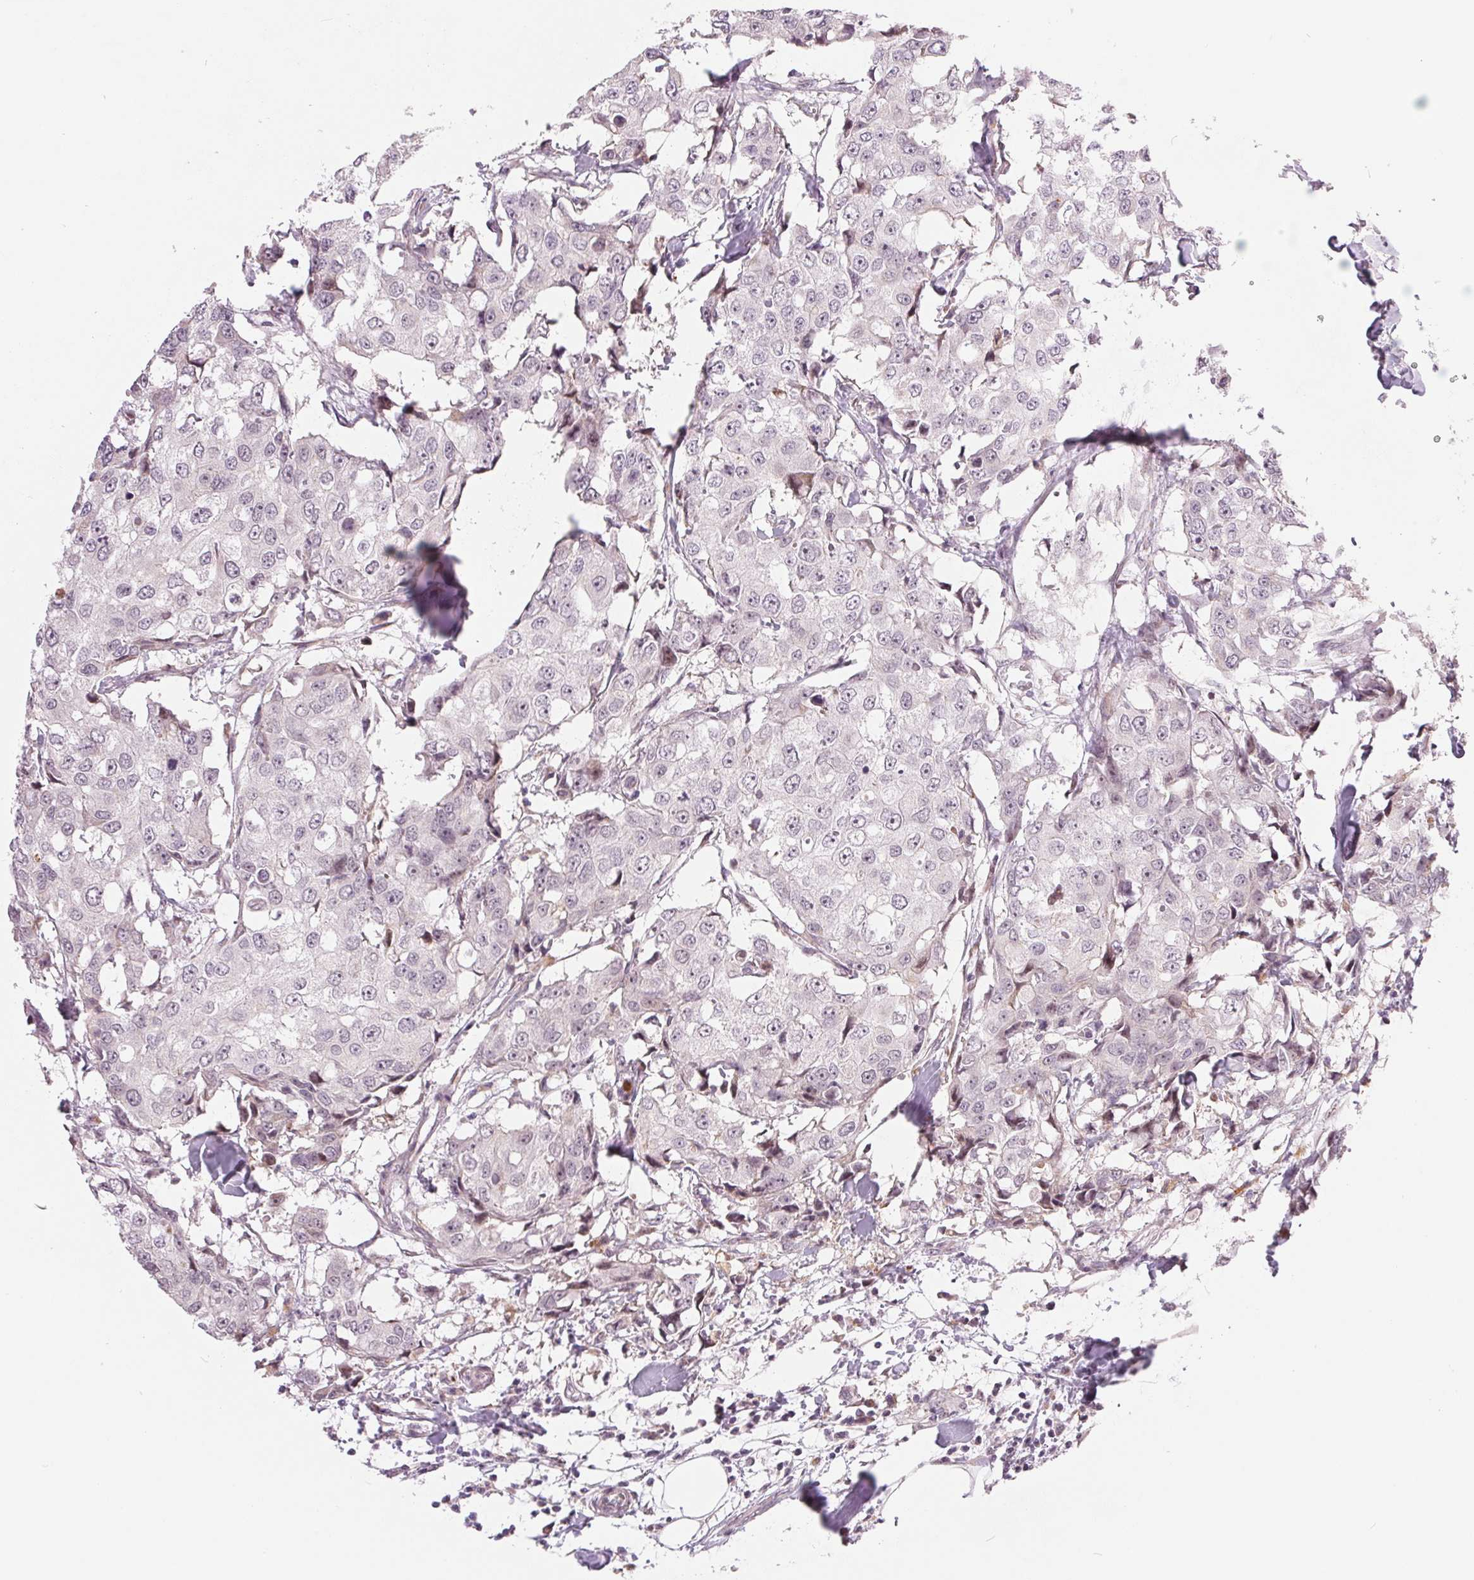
{"staining": {"intensity": "negative", "quantity": "none", "location": "none"}, "tissue": "breast cancer", "cell_type": "Tumor cells", "image_type": "cancer", "snomed": [{"axis": "morphology", "description": "Duct carcinoma"}, {"axis": "topography", "description": "Breast"}], "caption": "Tumor cells show no significant protein positivity in breast infiltrating ductal carcinoma.", "gene": "ARHGAP32", "patient": {"sex": "female", "age": 27}}